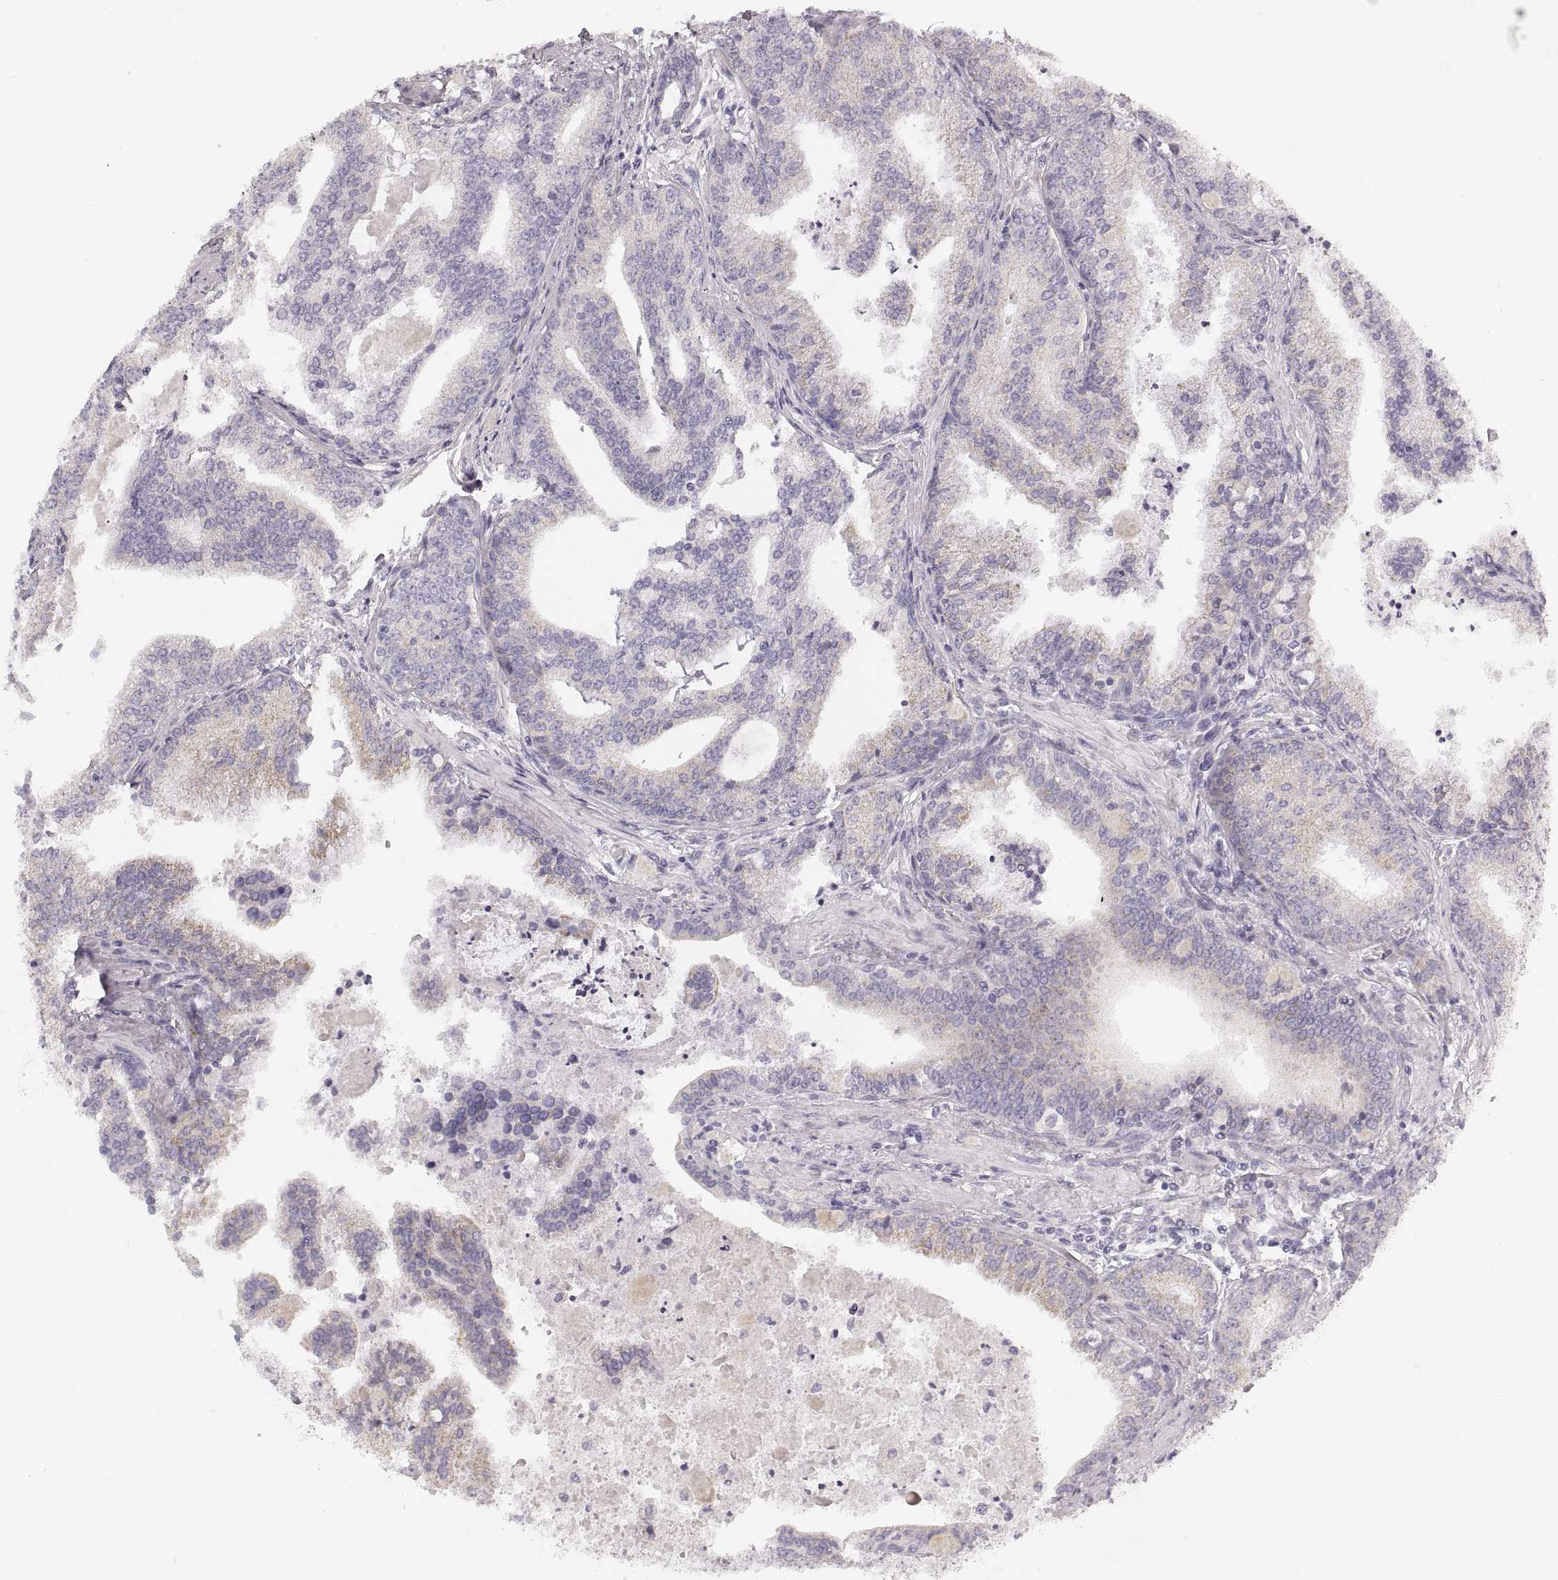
{"staining": {"intensity": "negative", "quantity": "none", "location": "none"}, "tissue": "prostate cancer", "cell_type": "Tumor cells", "image_type": "cancer", "snomed": [{"axis": "morphology", "description": "Adenocarcinoma, NOS"}, {"axis": "topography", "description": "Prostate"}], "caption": "The immunohistochemistry (IHC) histopathology image has no significant expression in tumor cells of adenocarcinoma (prostate) tissue.", "gene": "RDH13", "patient": {"sex": "male", "age": 64}}